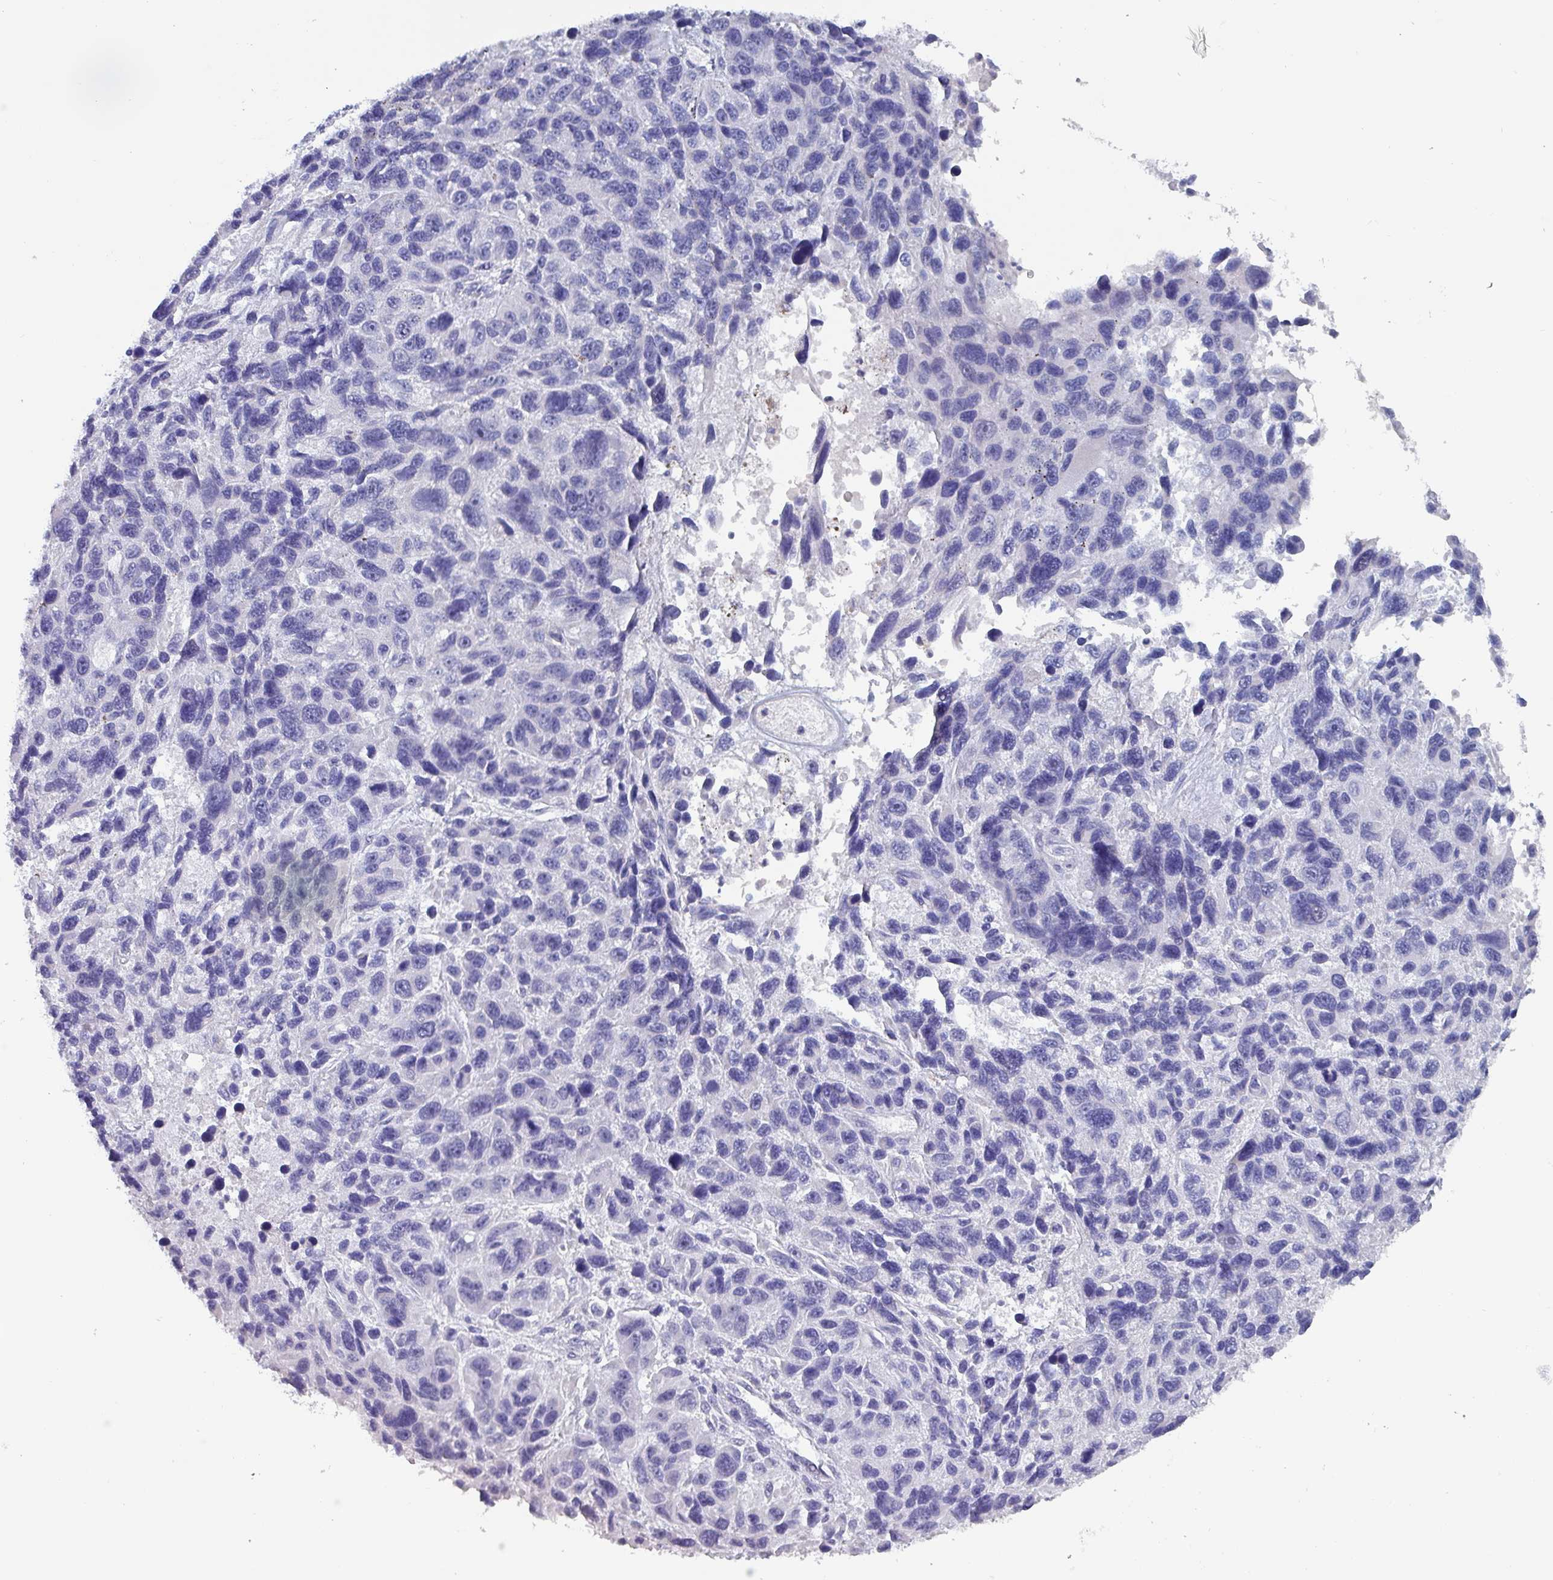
{"staining": {"intensity": "negative", "quantity": "none", "location": "none"}, "tissue": "melanoma", "cell_type": "Tumor cells", "image_type": "cancer", "snomed": [{"axis": "morphology", "description": "Malignant melanoma, NOS"}, {"axis": "topography", "description": "Skin"}], "caption": "Tumor cells are negative for brown protein staining in malignant melanoma.", "gene": "INS-IGF2", "patient": {"sex": "male", "age": 53}}